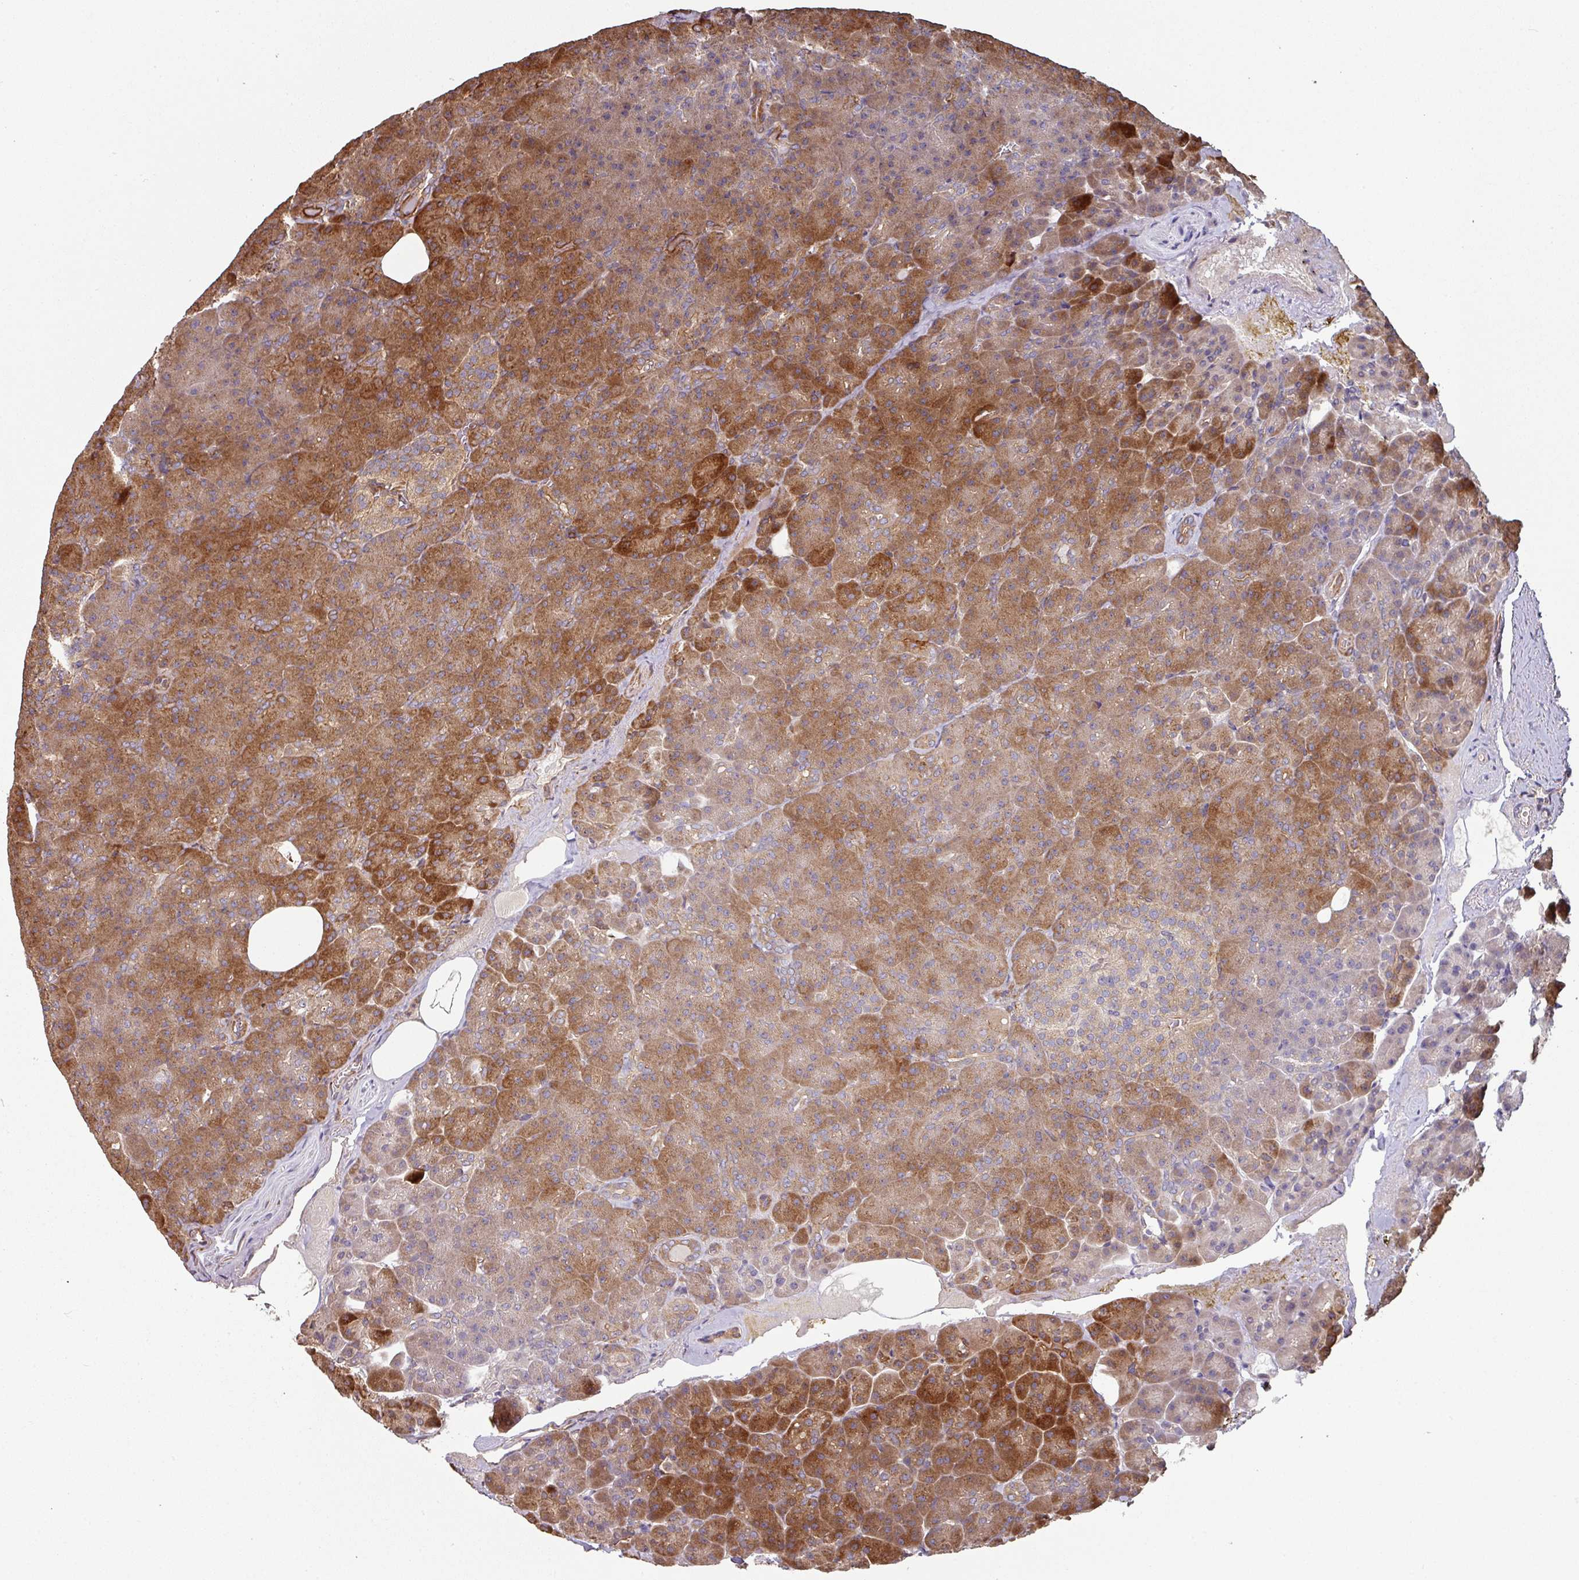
{"staining": {"intensity": "strong", "quantity": "25%-75%", "location": "cytoplasmic/membranous"}, "tissue": "pancreas", "cell_type": "Exocrine glandular cells", "image_type": "normal", "snomed": [{"axis": "morphology", "description": "Normal tissue, NOS"}, {"axis": "topography", "description": "Pancreas"}], "caption": "Immunohistochemical staining of unremarkable human pancreas displays high levels of strong cytoplasmic/membranous staining in about 25%-75% of exocrine glandular cells.", "gene": "SIK1", "patient": {"sex": "female", "age": 74}}